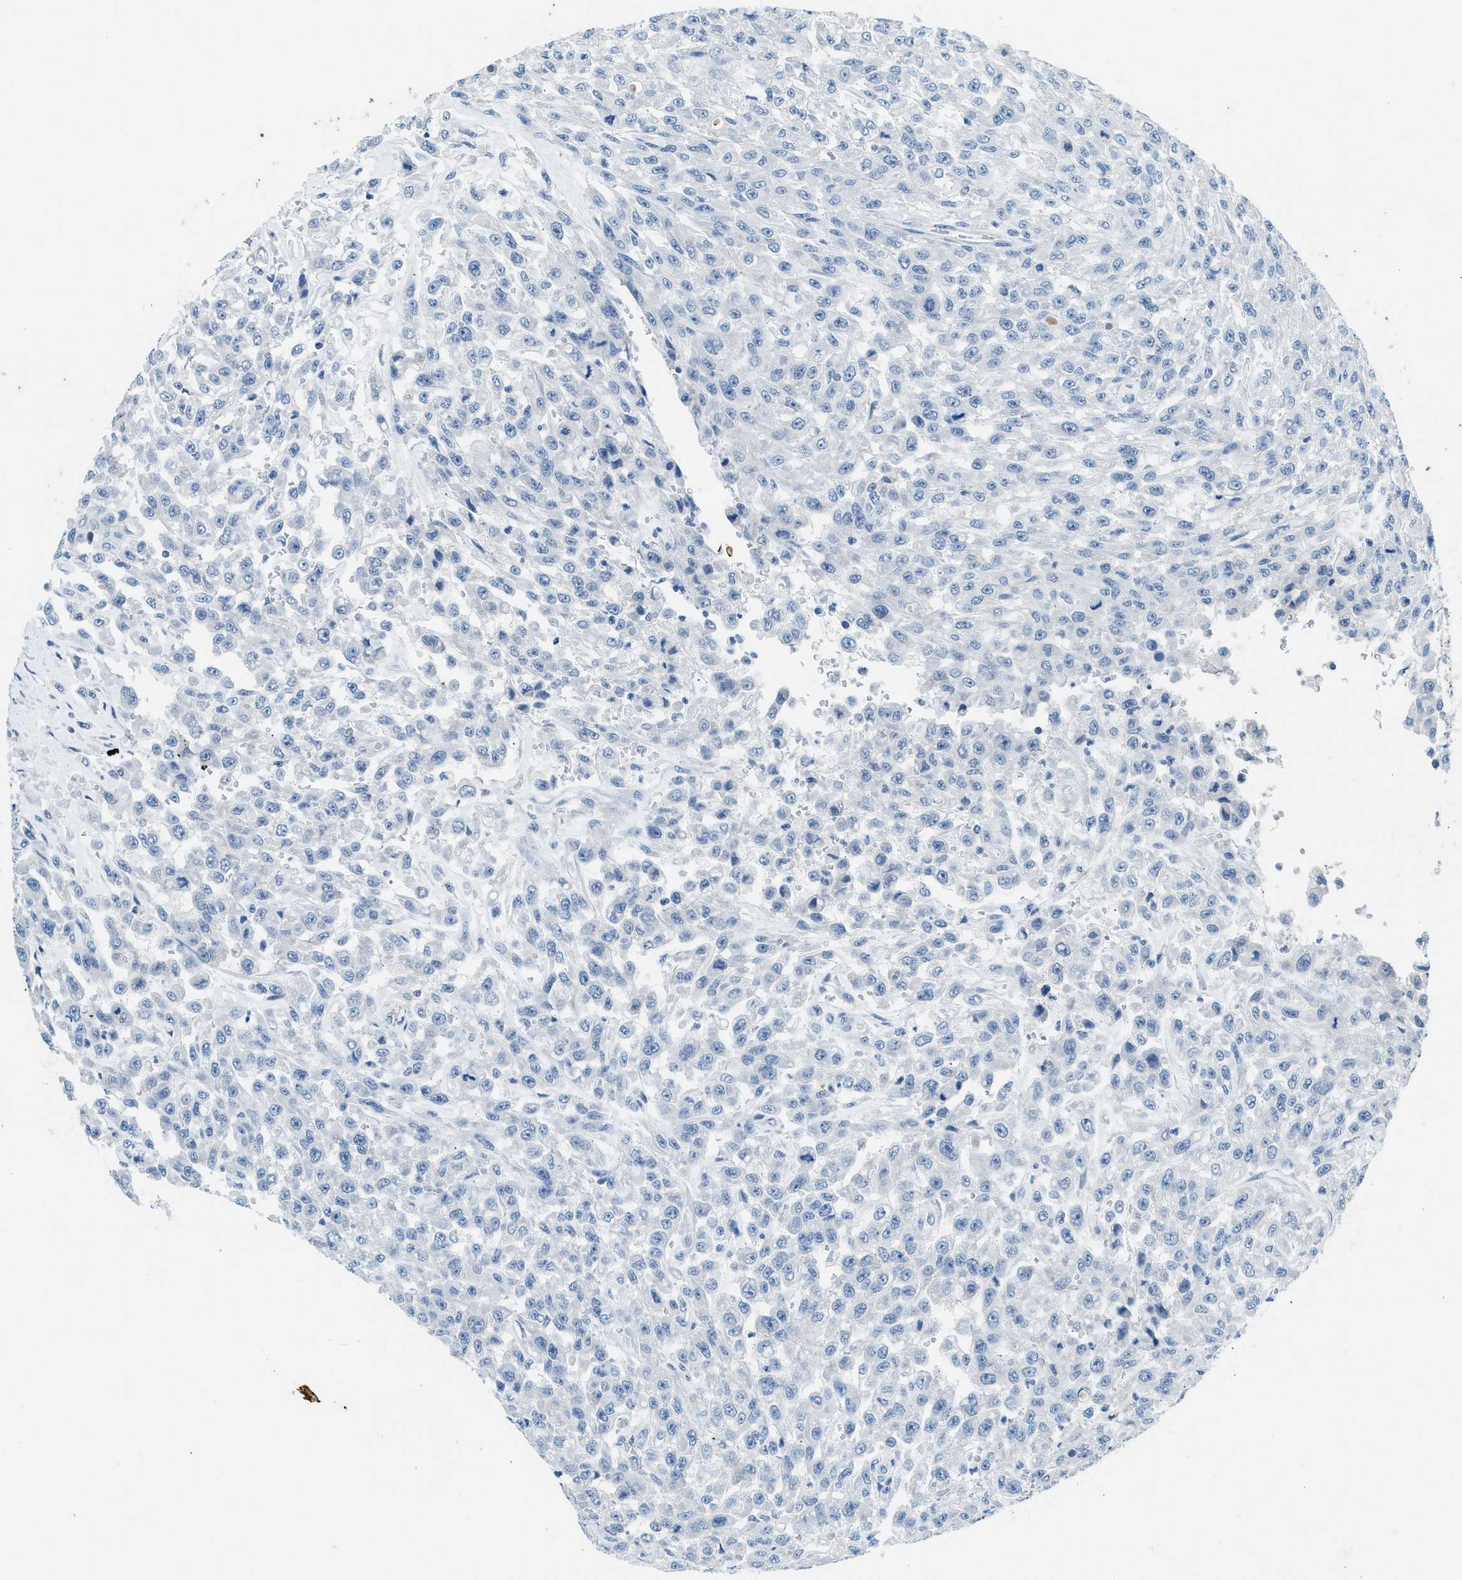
{"staining": {"intensity": "negative", "quantity": "none", "location": "none"}, "tissue": "urothelial cancer", "cell_type": "Tumor cells", "image_type": "cancer", "snomed": [{"axis": "morphology", "description": "Urothelial carcinoma, High grade"}, {"axis": "topography", "description": "Urinary bladder"}], "caption": "High-grade urothelial carcinoma stained for a protein using immunohistochemistry (IHC) exhibits no expression tumor cells.", "gene": "CFAP20", "patient": {"sex": "male", "age": 46}}